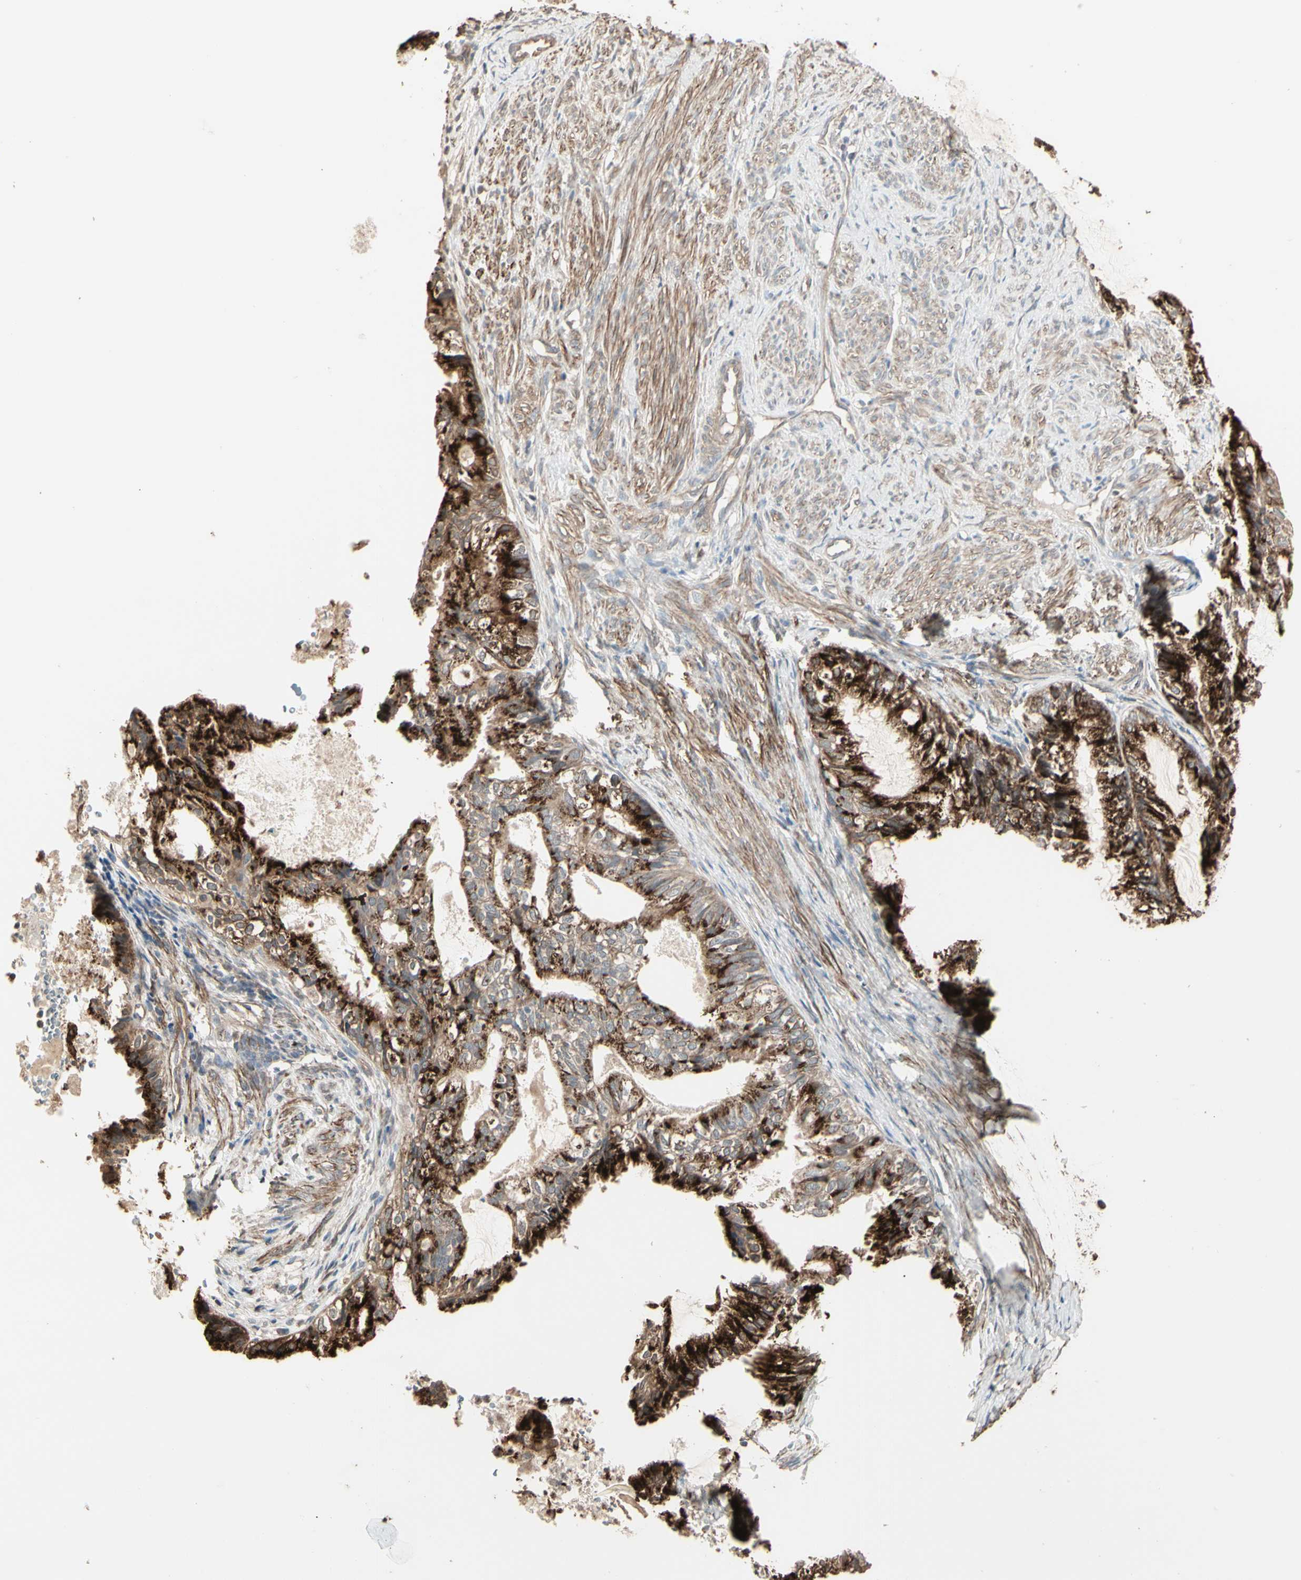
{"staining": {"intensity": "strong", "quantity": ">75%", "location": "cytoplasmic/membranous"}, "tissue": "cervical cancer", "cell_type": "Tumor cells", "image_type": "cancer", "snomed": [{"axis": "morphology", "description": "Normal tissue, NOS"}, {"axis": "morphology", "description": "Adenocarcinoma, NOS"}, {"axis": "topography", "description": "Cervix"}, {"axis": "topography", "description": "Endometrium"}], "caption": "Cervical adenocarcinoma stained with a brown dye demonstrates strong cytoplasmic/membranous positive staining in about >75% of tumor cells.", "gene": "GALNT3", "patient": {"sex": "female", "age": 86}}